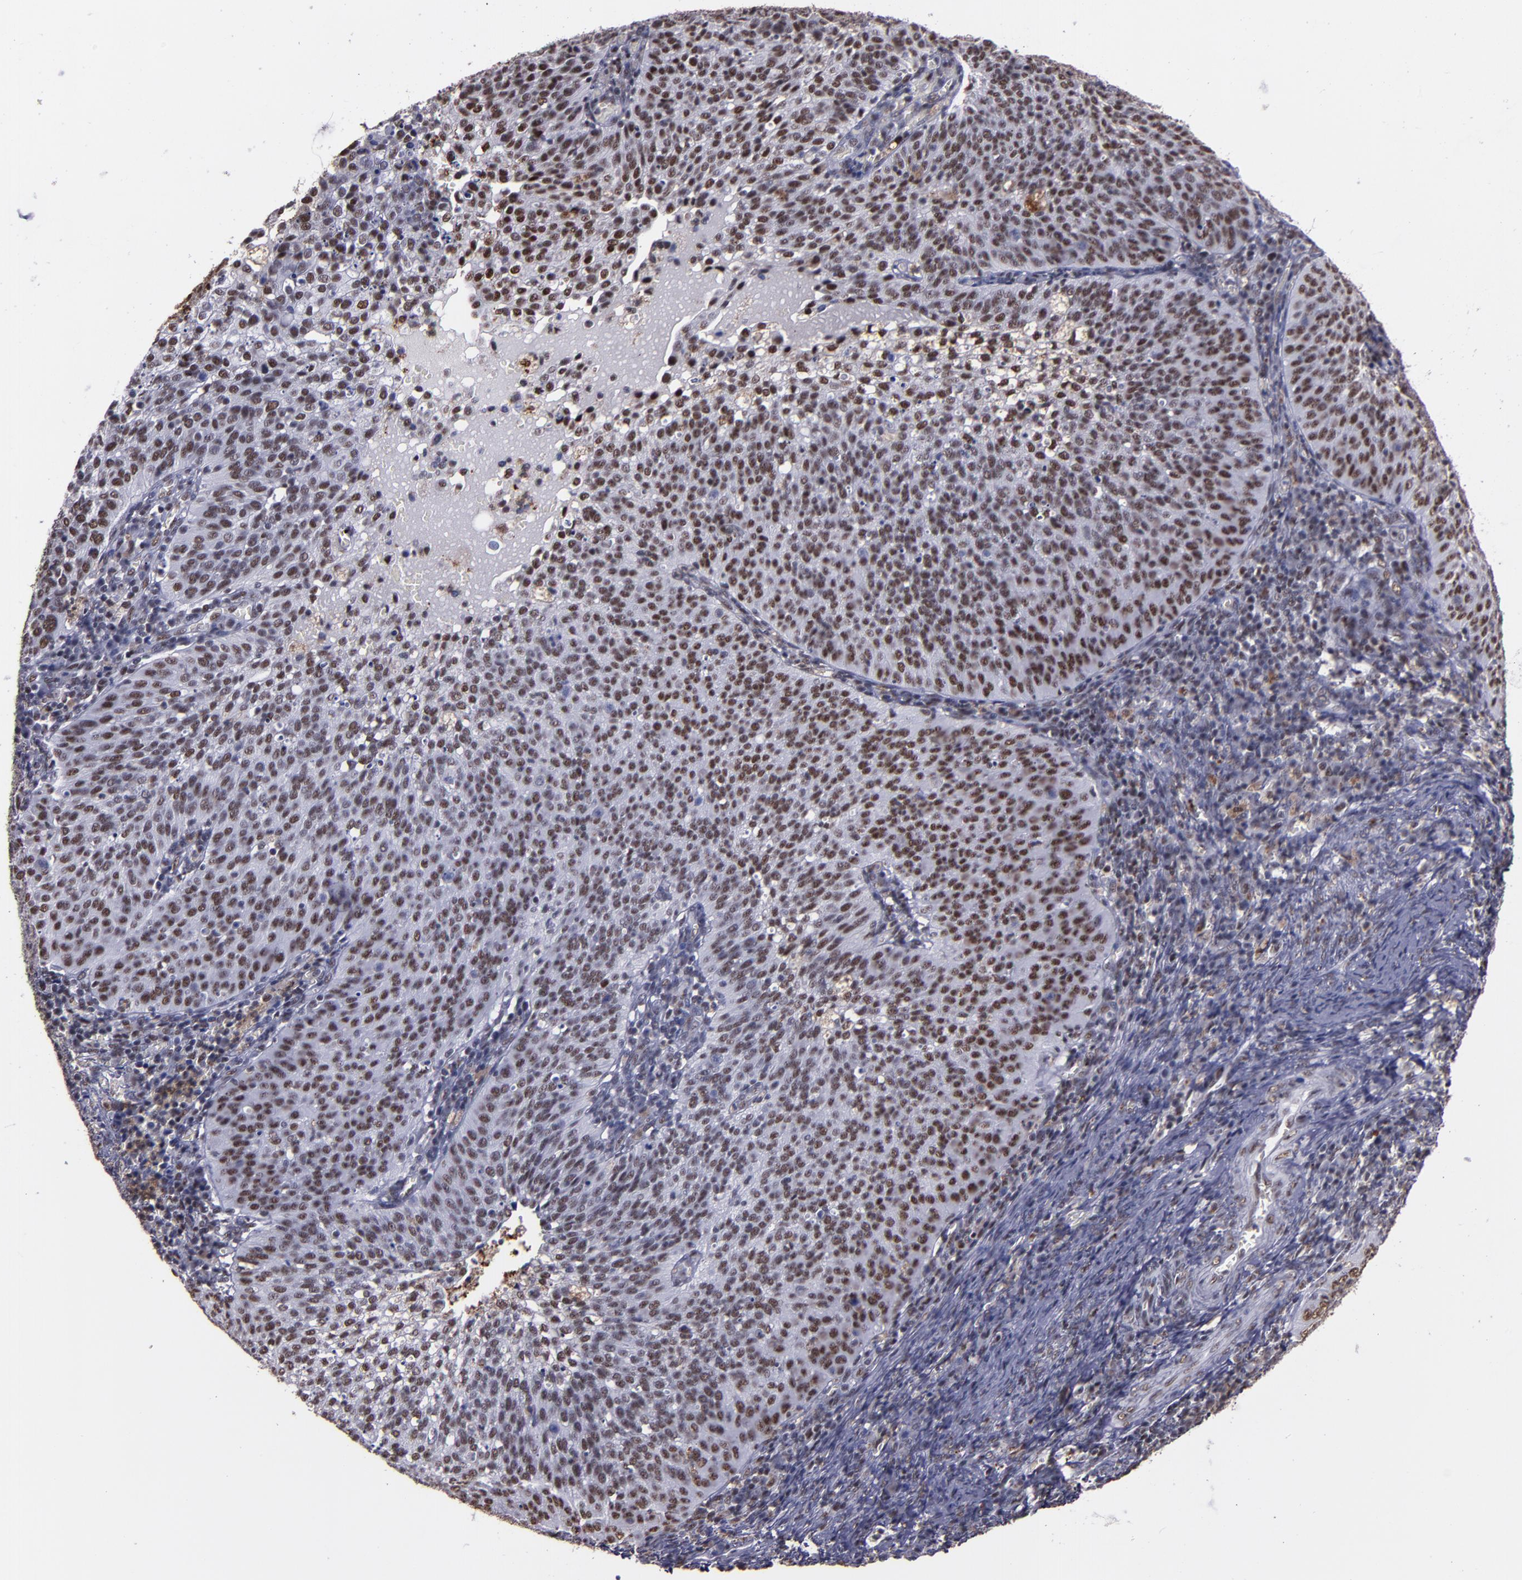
{"staining": {"intensity": "moderate", "quantity": ">75%", "location": "nuclear"}, "tissue": "cervical cancer", "cell_type": "Tumor cells", "image_type": "cancer", "snomed": [{"axis": "morphology", "description": "Squamous cell carcinoma, NOS"}, {"axis": "topography", "description": "Cervix"}], "caption": "High-magnification brightfield microscopy of cervical squamous cell carcinoma stained with DAB (brown) and counterstained with hematoxylin (blue). tumor cells exhibit moderate nuclear expression is appreciated in approximately>75% of cells.", "gene": "PPP4R3A", "patient": {"sex": "female", "age": 39}}